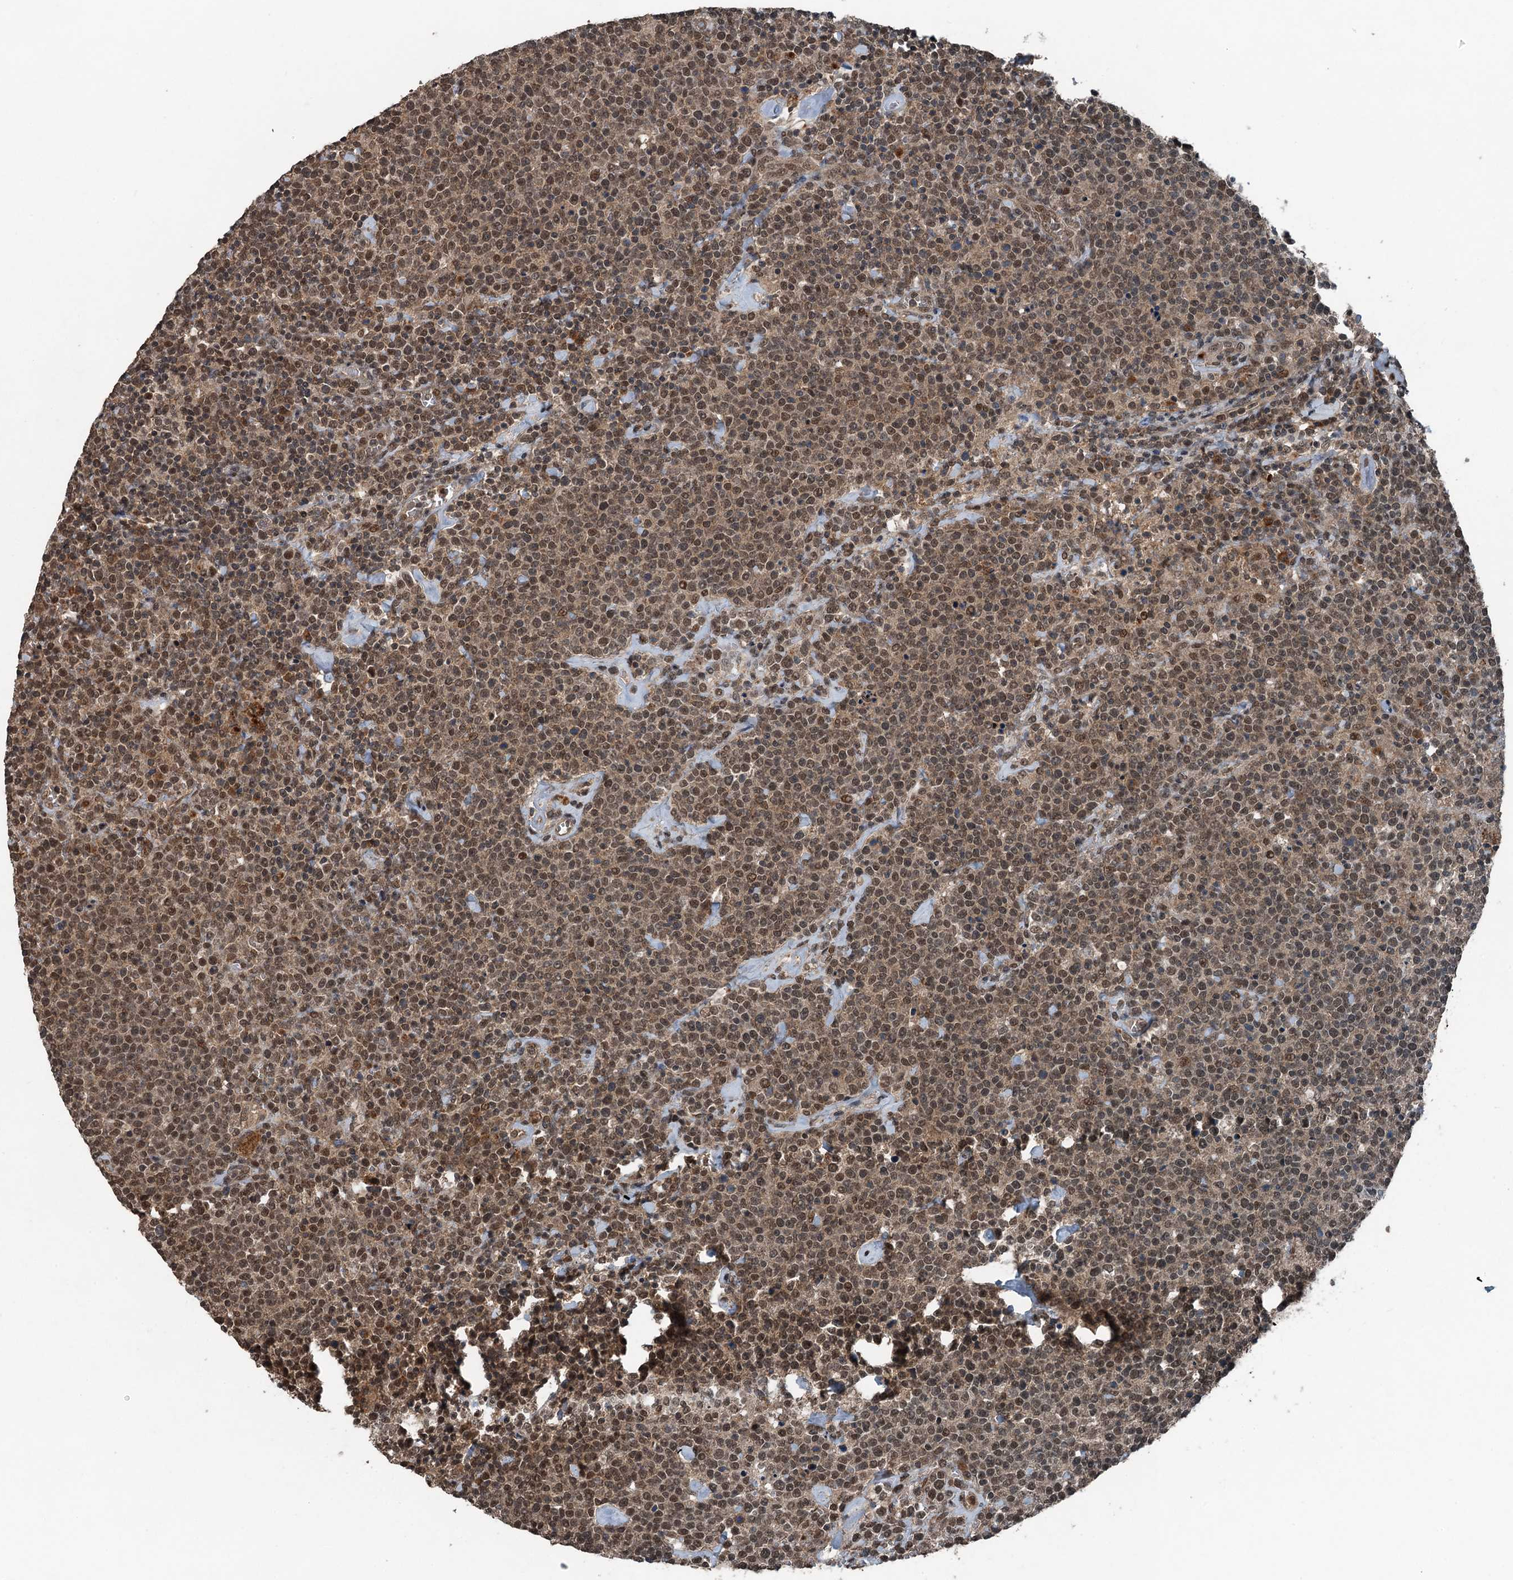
{"staining": {"intensity": "moderate", "quantity": ">75%", "location": "nuclear"}, "tissue": "lymphoma", "cell_type": "Tumor cells", "image_type": "cancer", "snomed": [{"axis": "morphology", "description": "Malignant lymphoma, non-Hodgkin's type, High grade"}, {"axis": "topography", "description": "Lymph node"}], "caption": "This is an image of immunohistochemistry (IHC) staining of lymphoma, which shows moderate expression in the nuclear of tumor cells.", "gene": "UBXN6", "patient": {"sex": "male", "age": 61}}